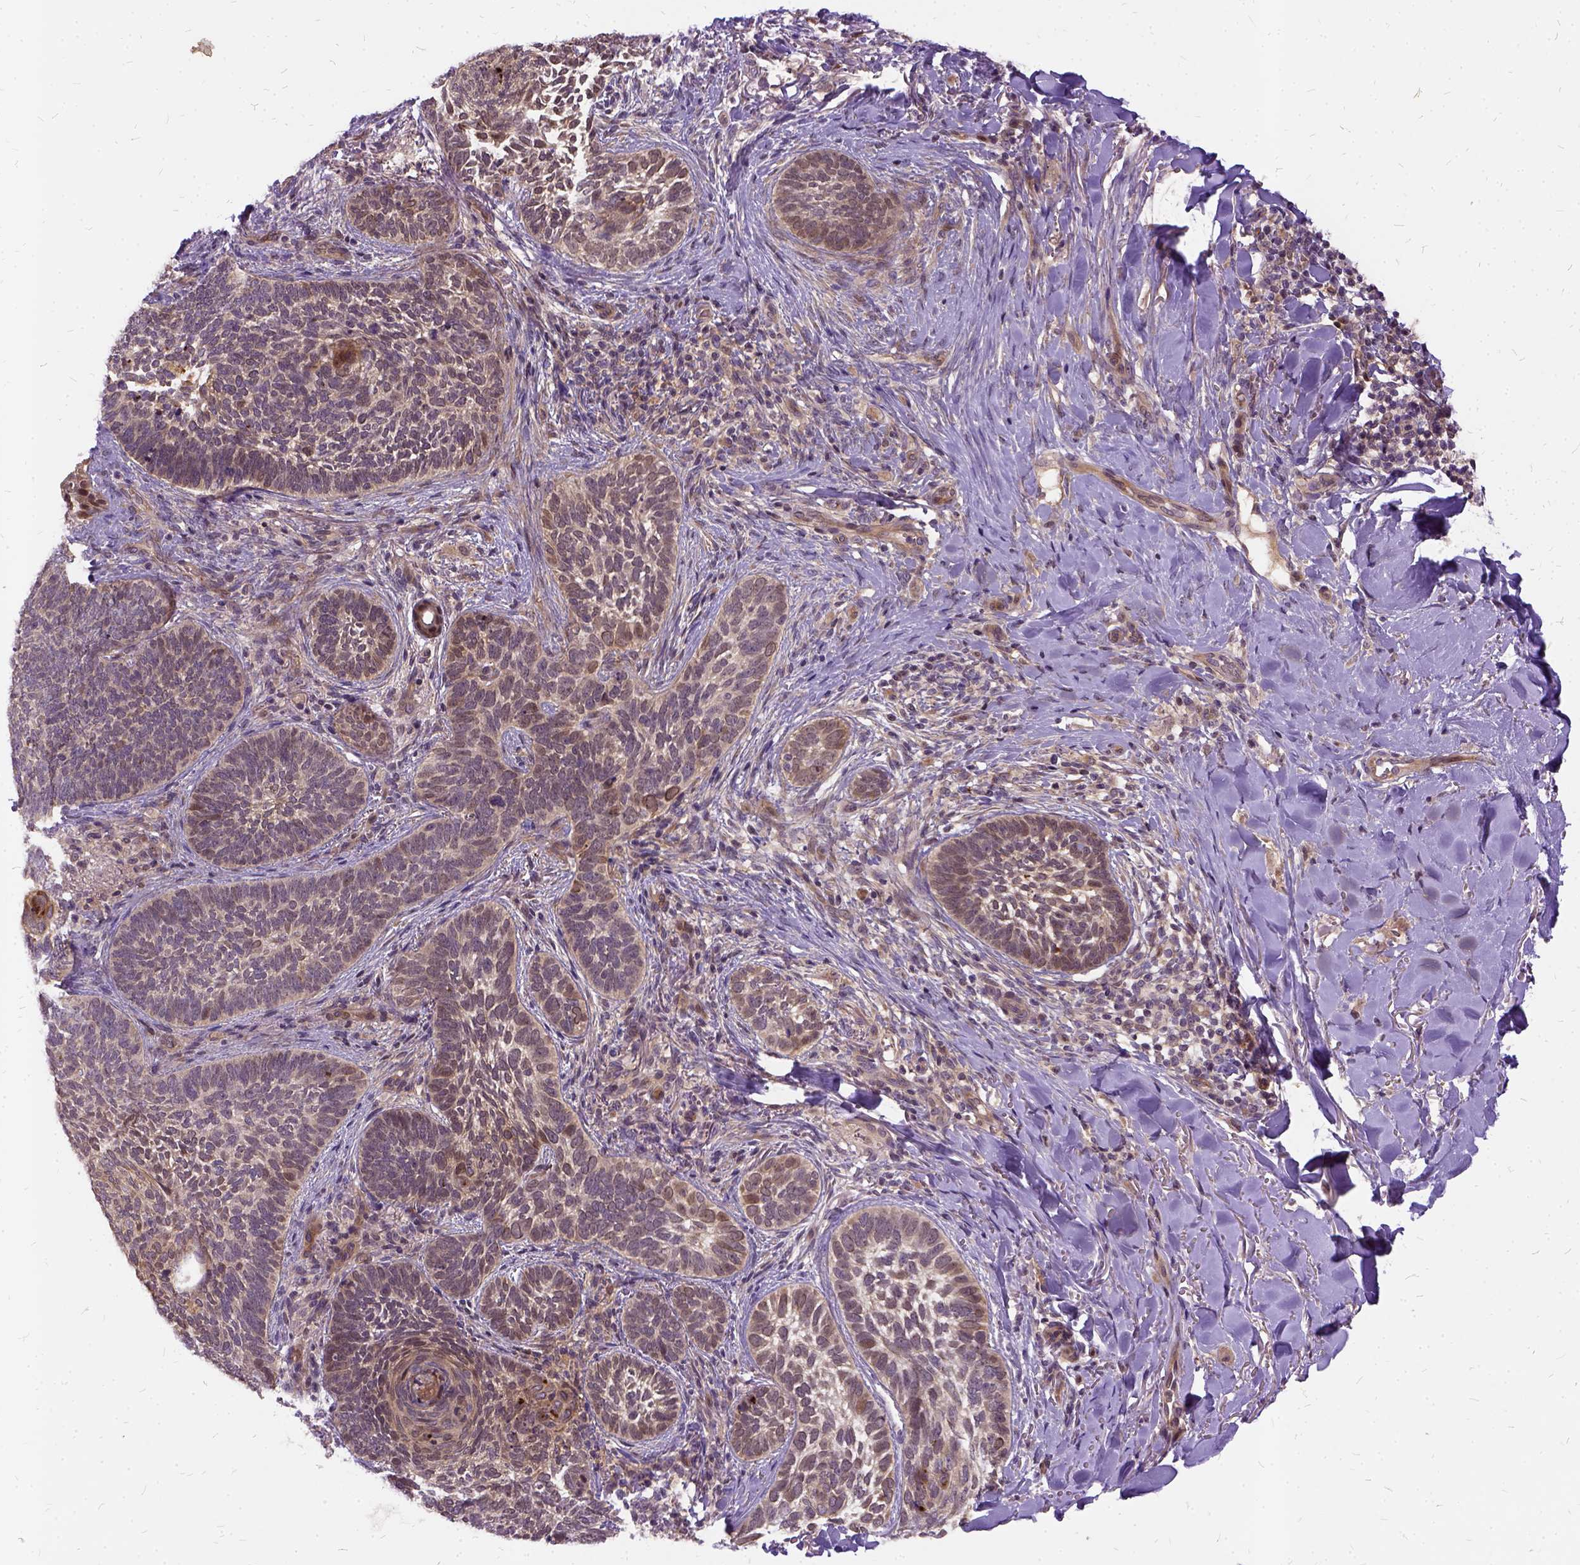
{"staining": {"intensity": "moderate", "quantity": ">75%", "location": "cytoplasmic/membranous,nuclear"}, "tissue": "skin cancer", "cell_type": "Tumor cells", "image_type": "cancer", "snomed": [{"axis": "morphology", "description": "Normal tissue, NOS"}, {"axis": "morphology", "description": "Basal cell carcinoma"}, {"axis": "topography", "description": "Skin"}], "caption": "Immunohistochemical staining of human basal cell carcinoma (skin) shows medium levels of moderate cytoplasmic/membranous and nuclear staining in approximately >75% of tumor cells.", "gene": "ILRUN", "patient": {"sex": "male", "age": 46}}